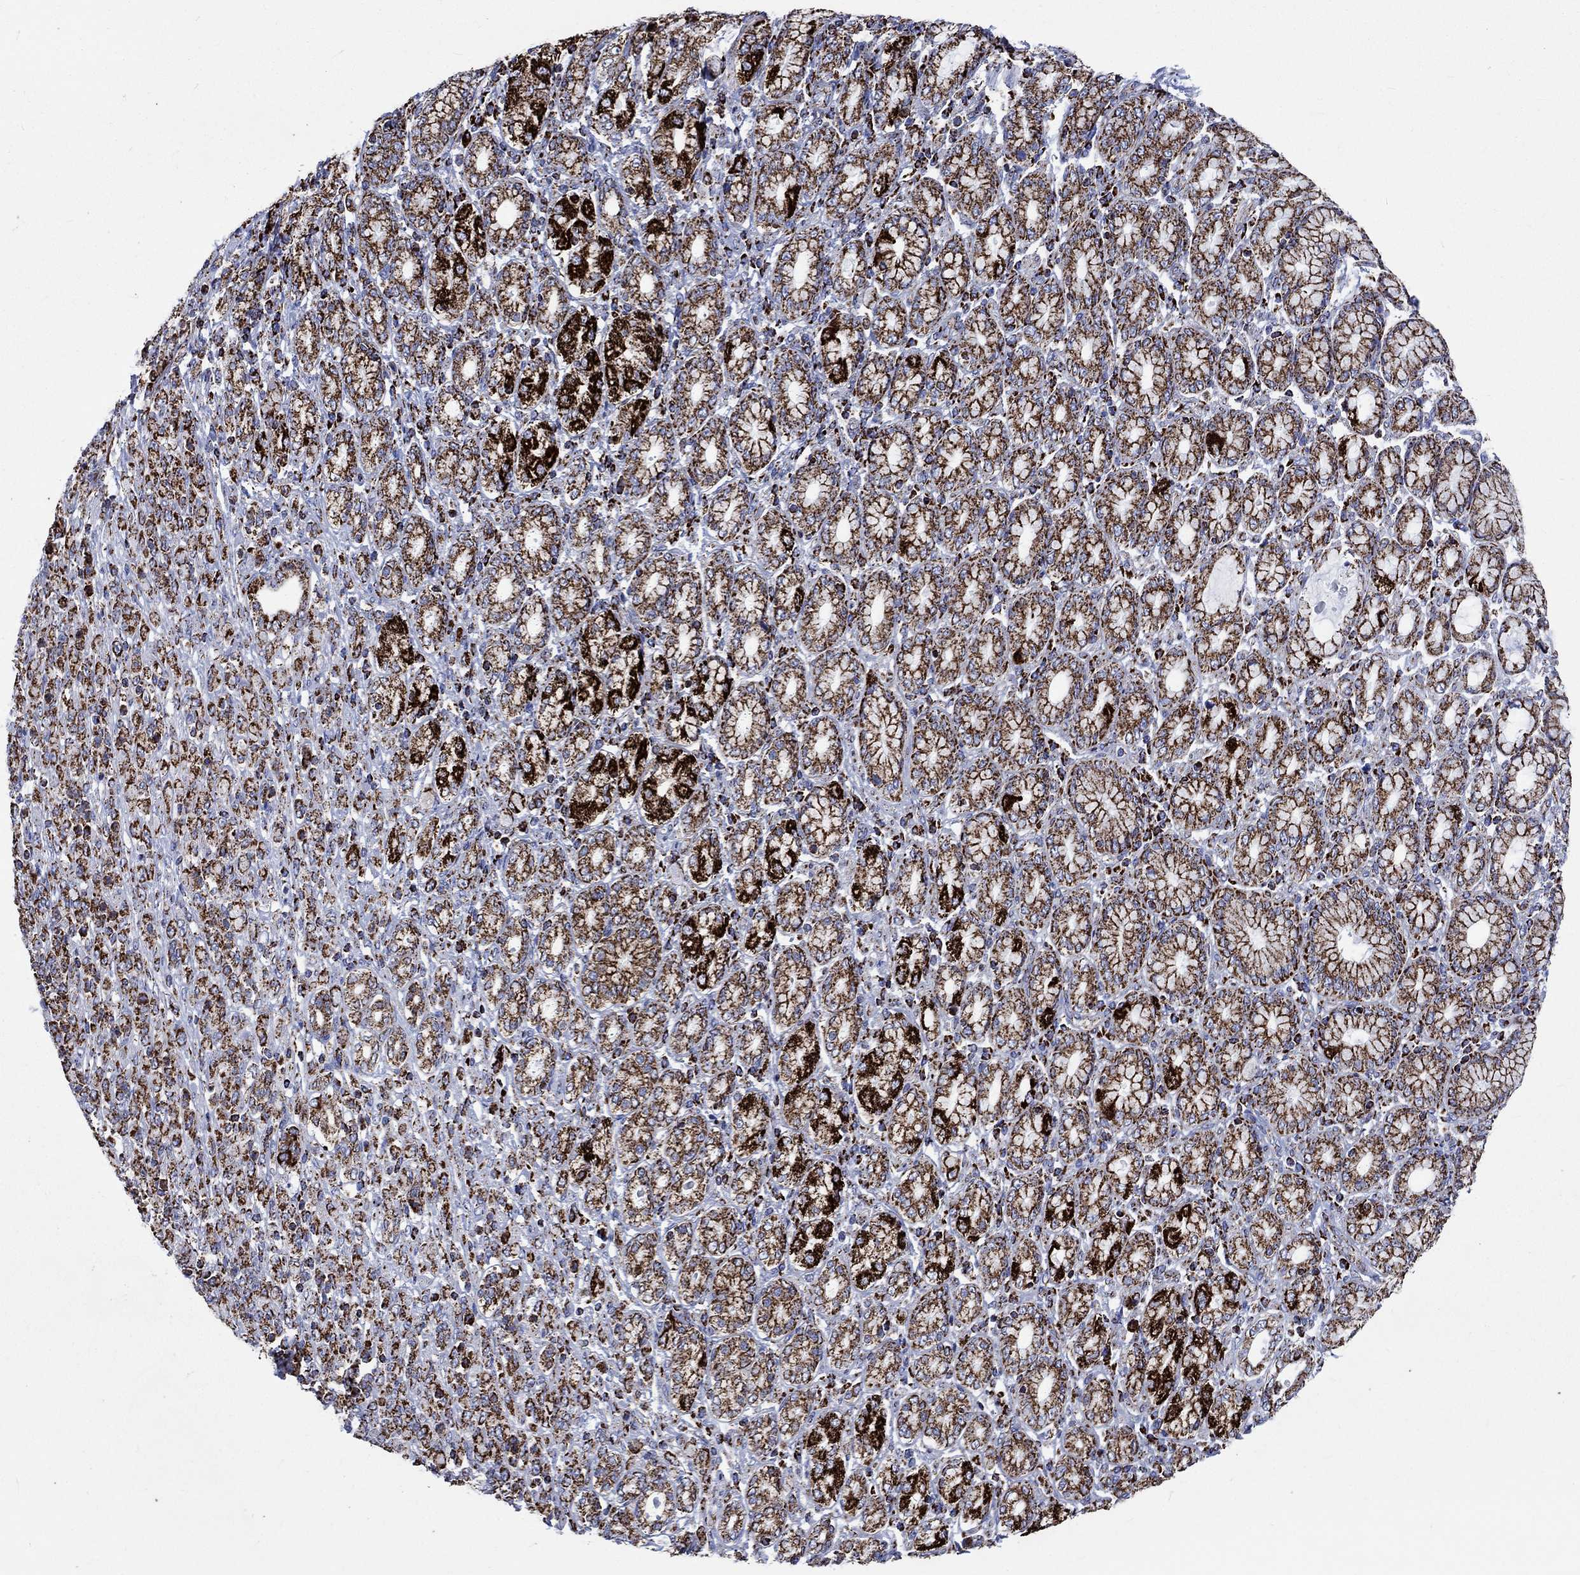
{"staining": {"intensity": "strong", "quantity": ">75%", "location": "cytoplasmic/membranous"}, "tissue": "stomach cancer", "cell_type": "Tumor cells", "image_type": "cancer", "snomed": [{"axis": "morphology", "description": "Normal tissue, NOS"}, {"axis": "morphology", "description": "Adenocarcinoma, NOS"}, {"axis": "topography", "description": "Stomach"}], "caption": "A photomicrograph of human adenocarcinoma (stomach) stained for a protein demonstrates strong cytoplasmic/membranous brown staining in tumor cells.", "gene": "RCE1", "patient": {"sex": "female", "age": 79}}